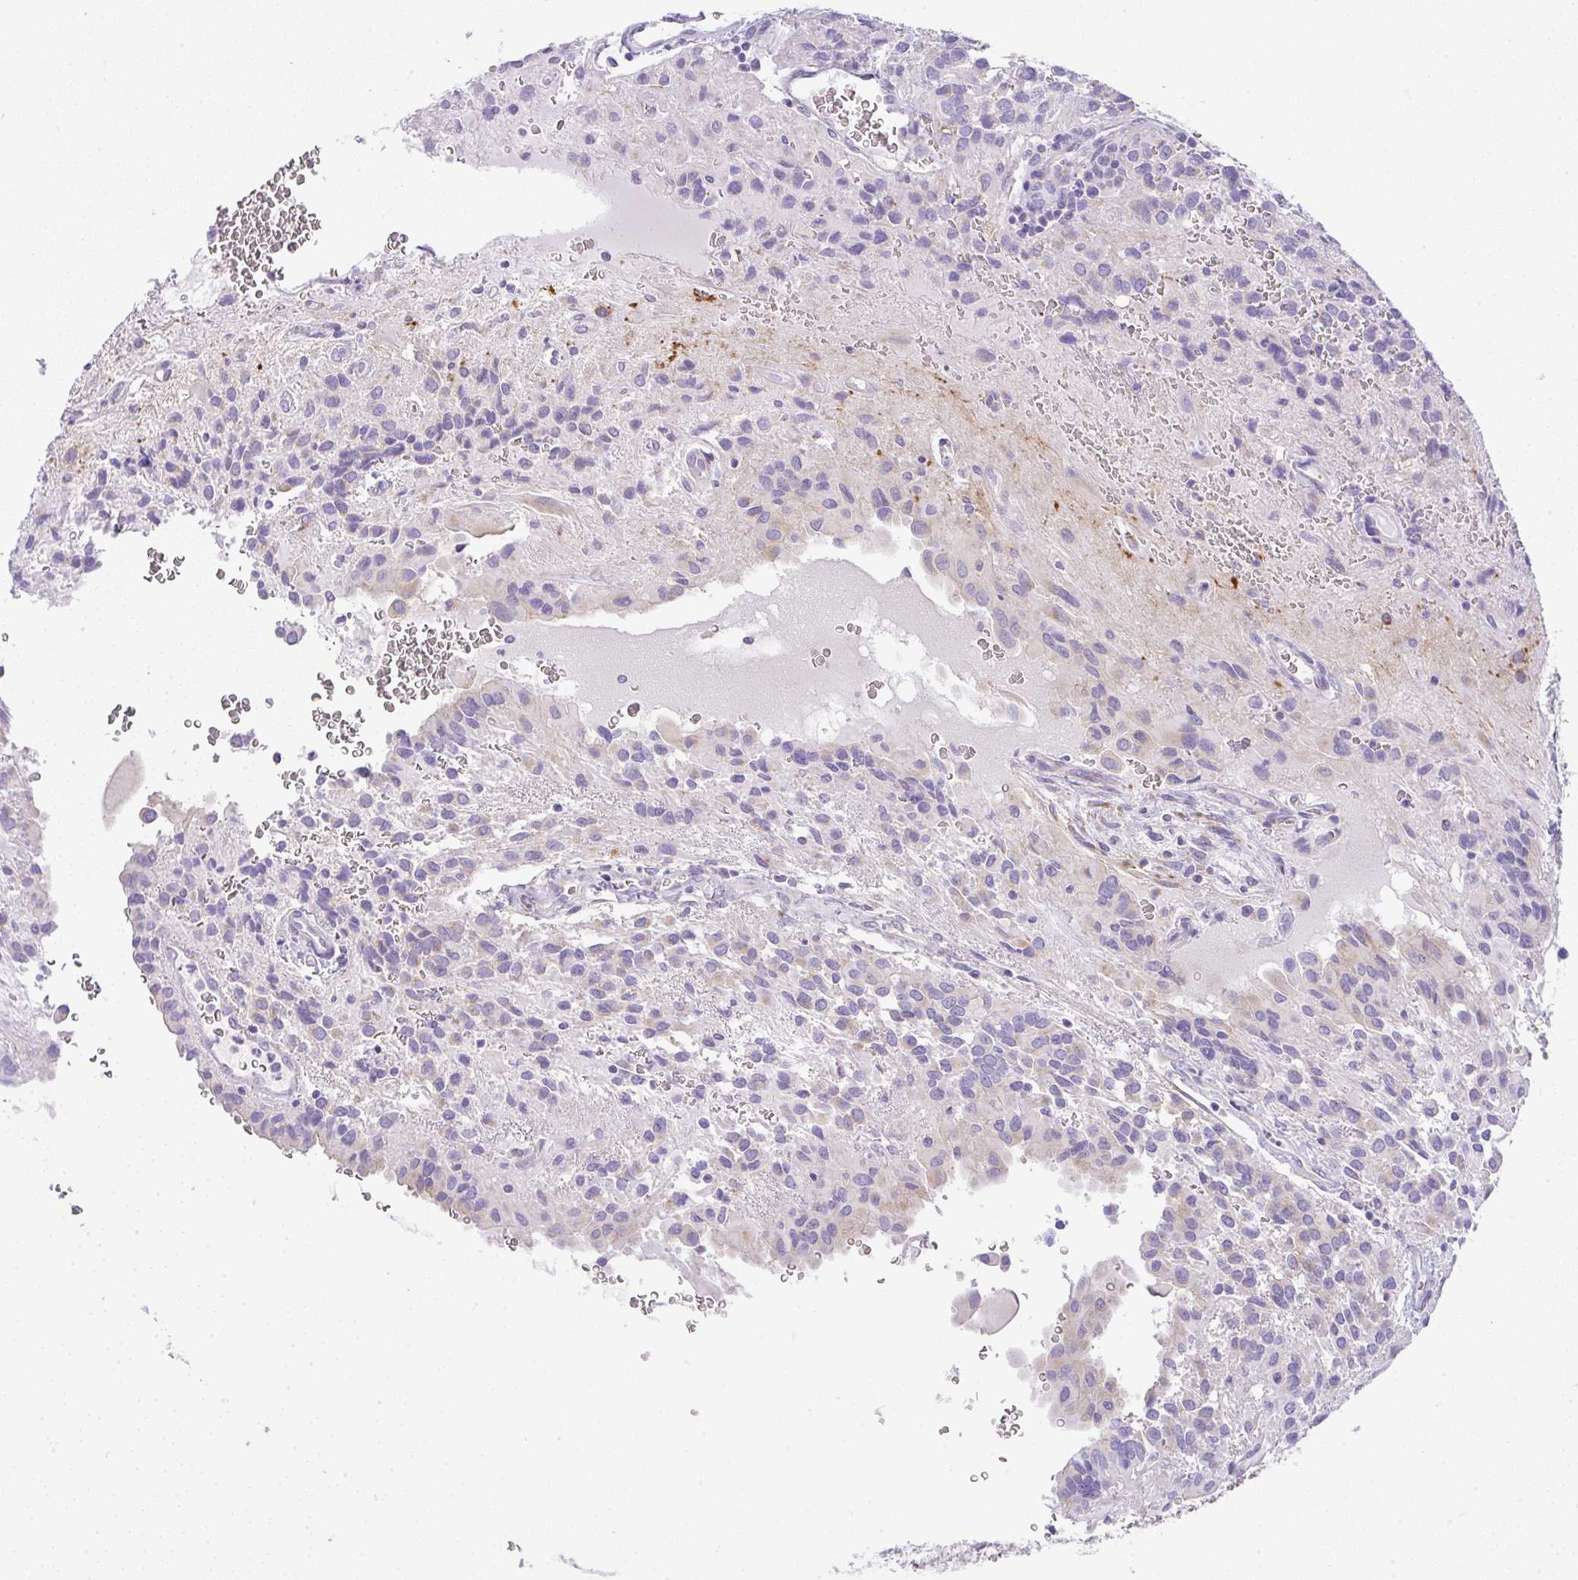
{"staining": {"intensity": "negative", "quantity": "none", "location": "none"}, "tissue": "glioma", "cell_type": "Tumor cells", "image_type": "cancer", "snomed": [{"axis": "morphology", "description": "Glioma, malignant, Low grade"}, {"axis": "topography", "description": "Brain"}], "caption": "This is an immunohistochemistry image of human glioma. There is no expression in tumor cells.", "gene": "FAM177A1", "patient": {"sex": "male", "age": 56}}